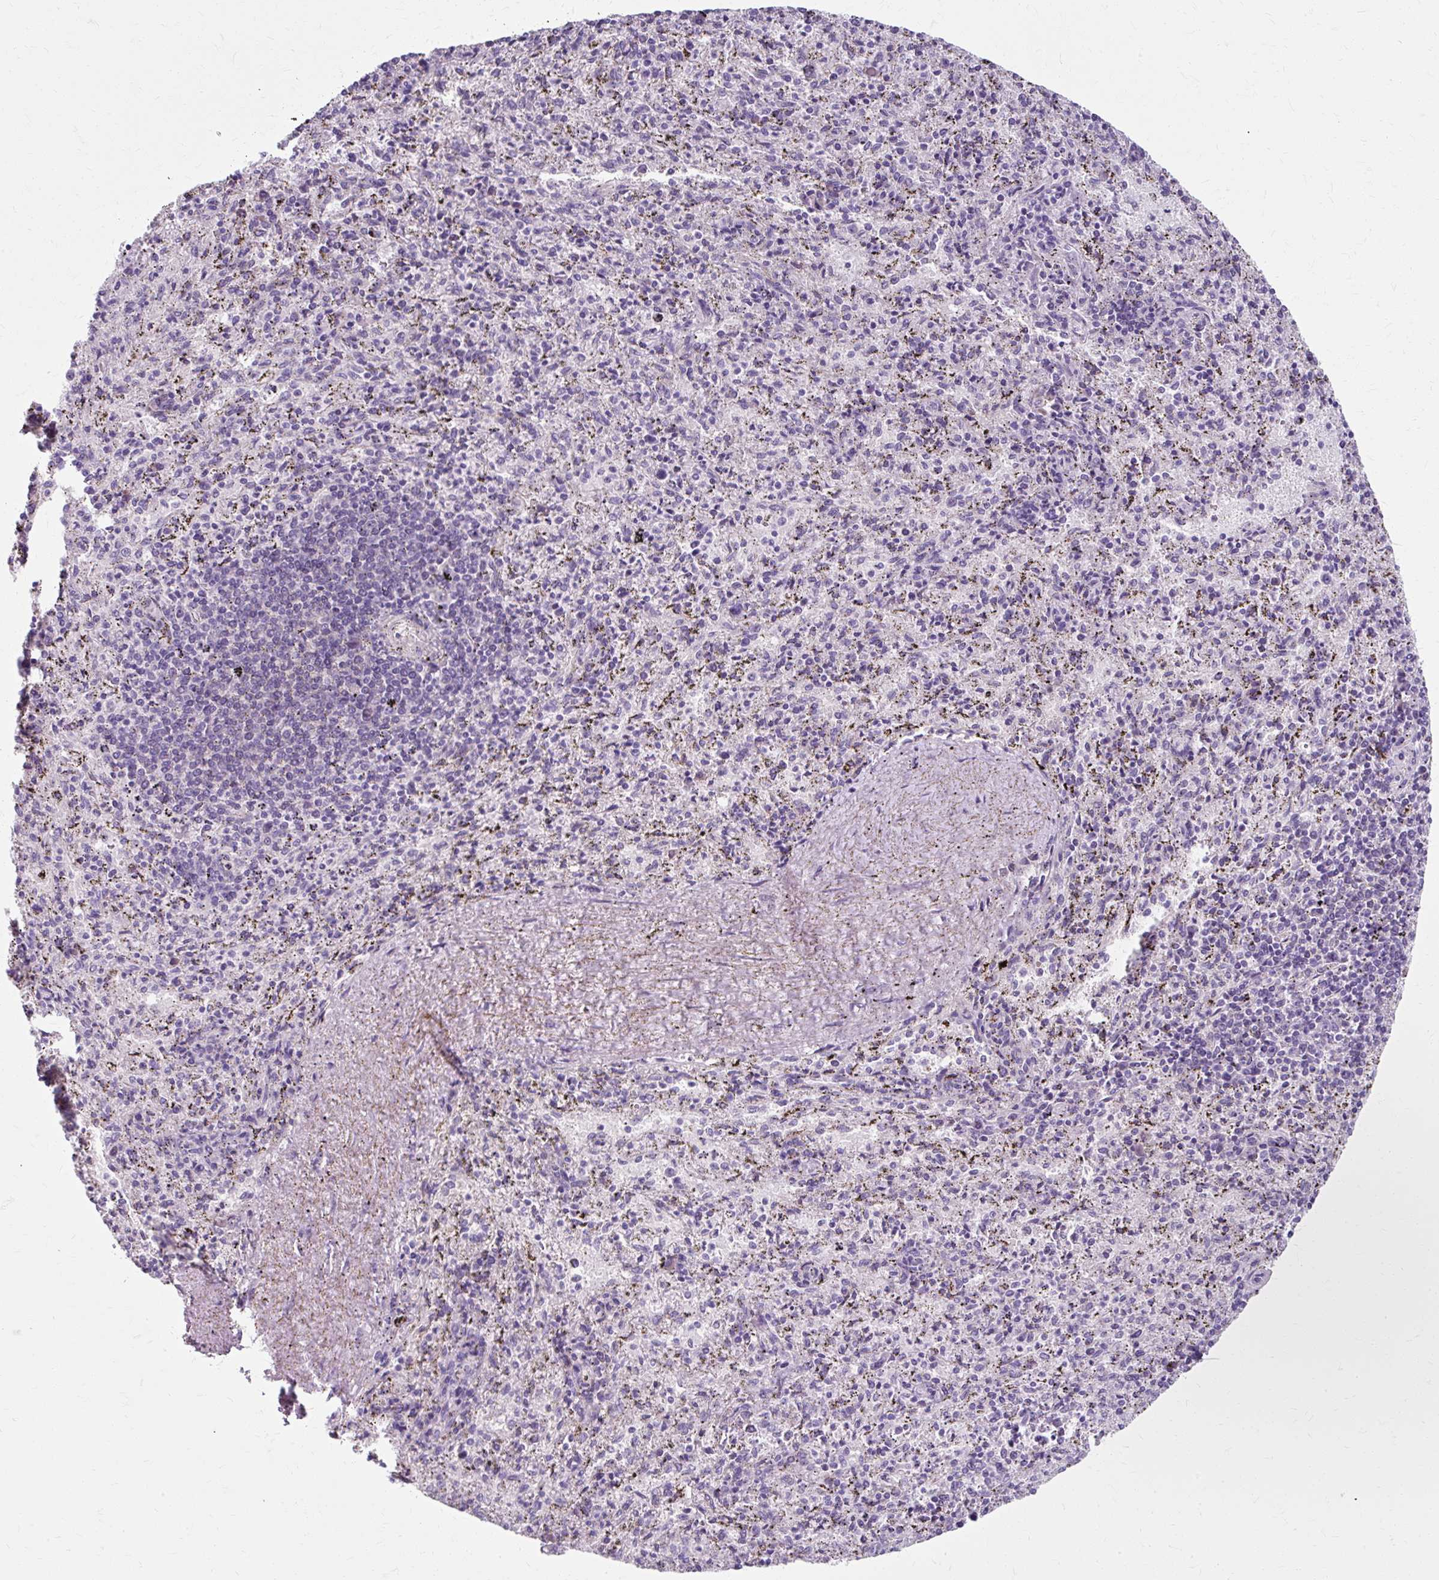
{"staining": {"intensity": "negative", "quantity": "none", "location": "none"}, "tissue": "spleen", "cell_type": "Cells in red pulp", "image_type": "normal", "snomed": [{"axis": "morphology", "description": "Normal tissue, NOS"}, {"axis": "topography", "description": "Spleen"}], "caption": "IHC photomicrograph of benign human spleen stained for a protein (brown), which displays no expression in cells in red pulp.", "gene": "ZNF555", "patient": {"sex": "male", "age": 57}}